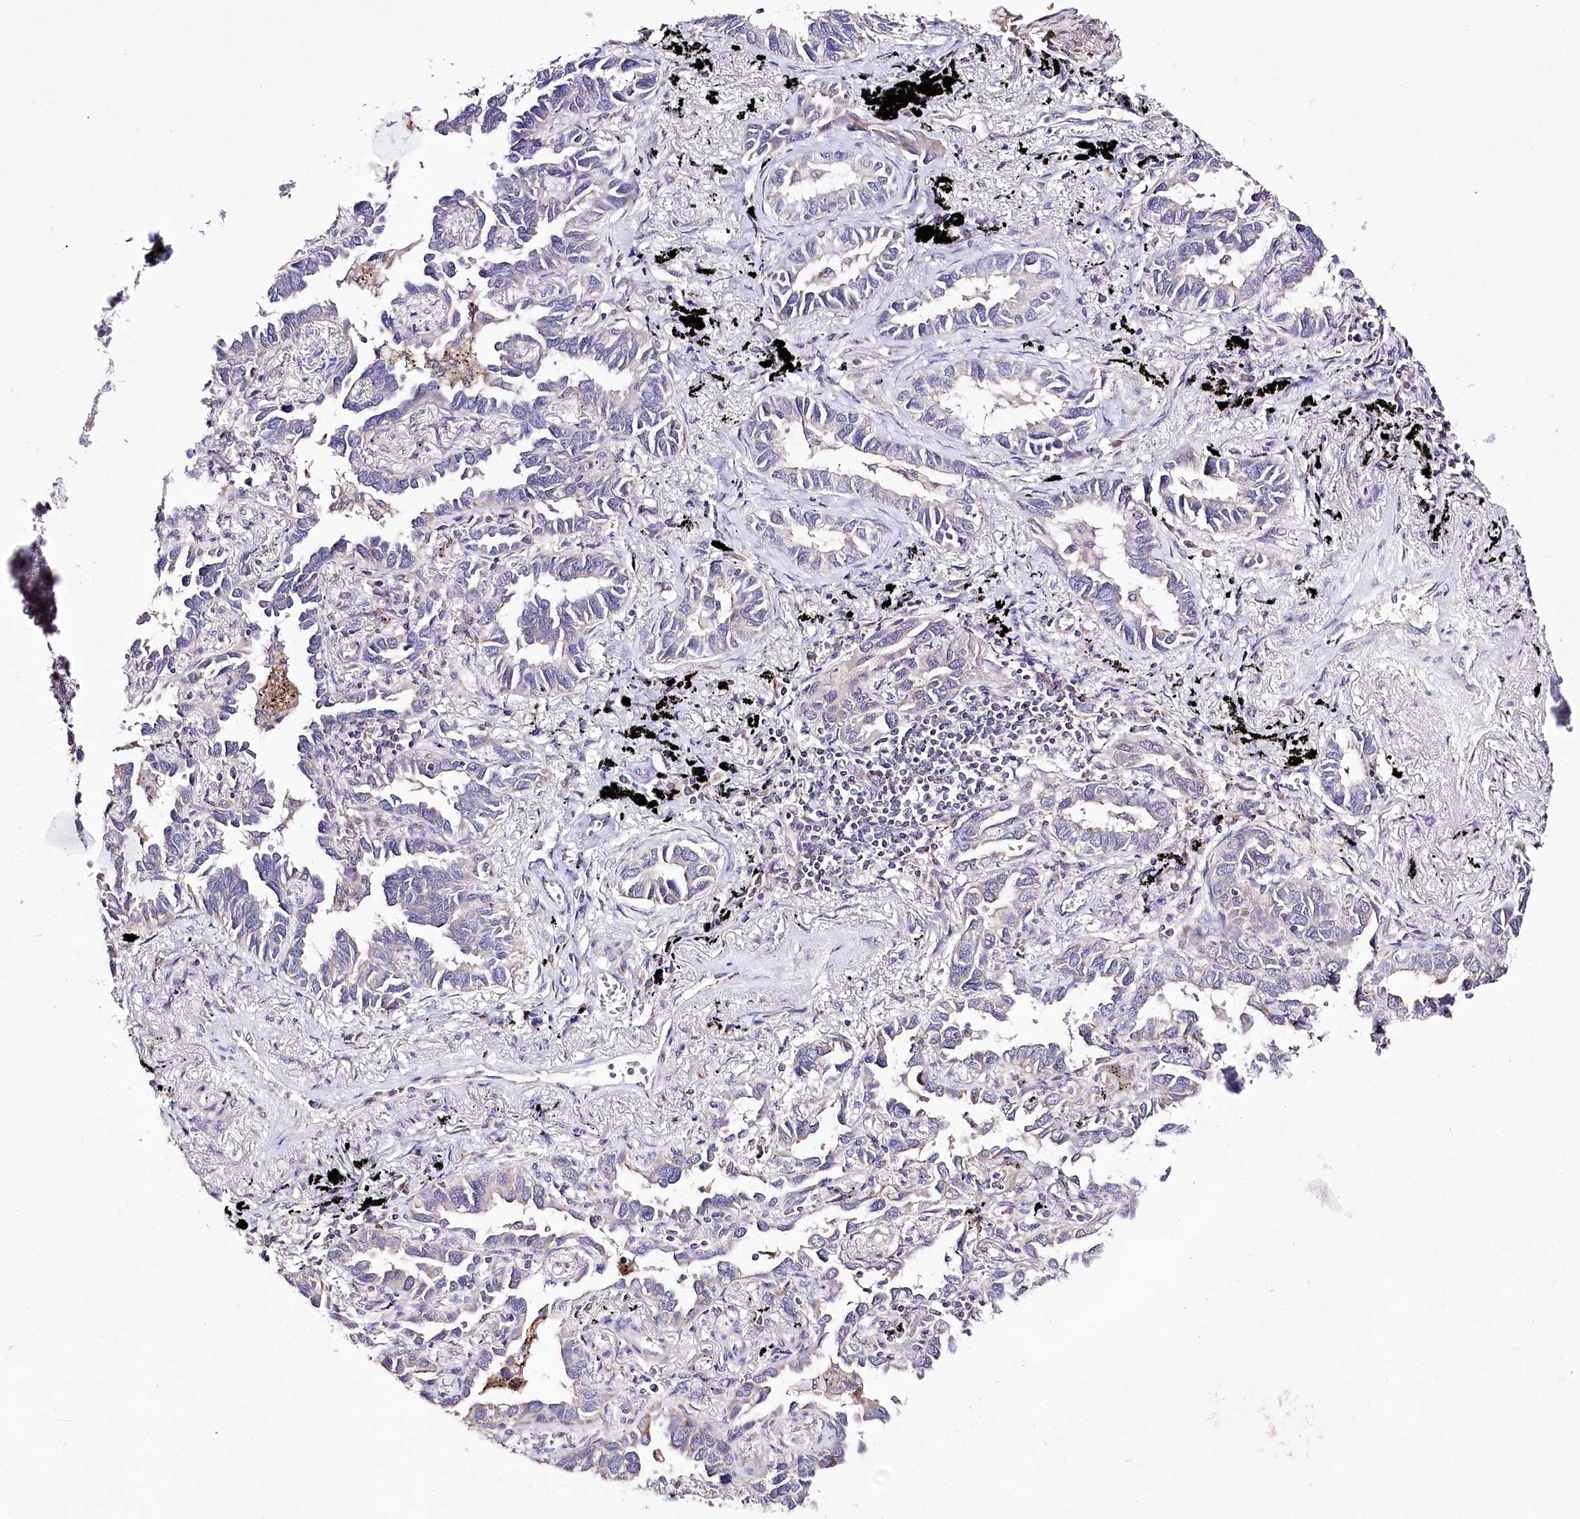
{"staining": {"intensity": "weak", "quantity": "<25%", "location": "cytoplasmic/membranous"}, "tissue": "lung cancer", "cell_type": "Tumor cells", "image_type": "cancer", "snomed": [{"axis": "morphology", "description": "Adenocarcinoma, NOS"}, {"axis": "topography", "description": "Lung"}], "caption": "Tumor cells show no significant protein positivity in lung cancer (adenocarcinoma).", "gene": "ATE1", "patient": {"sex": "male", "age": 67}}